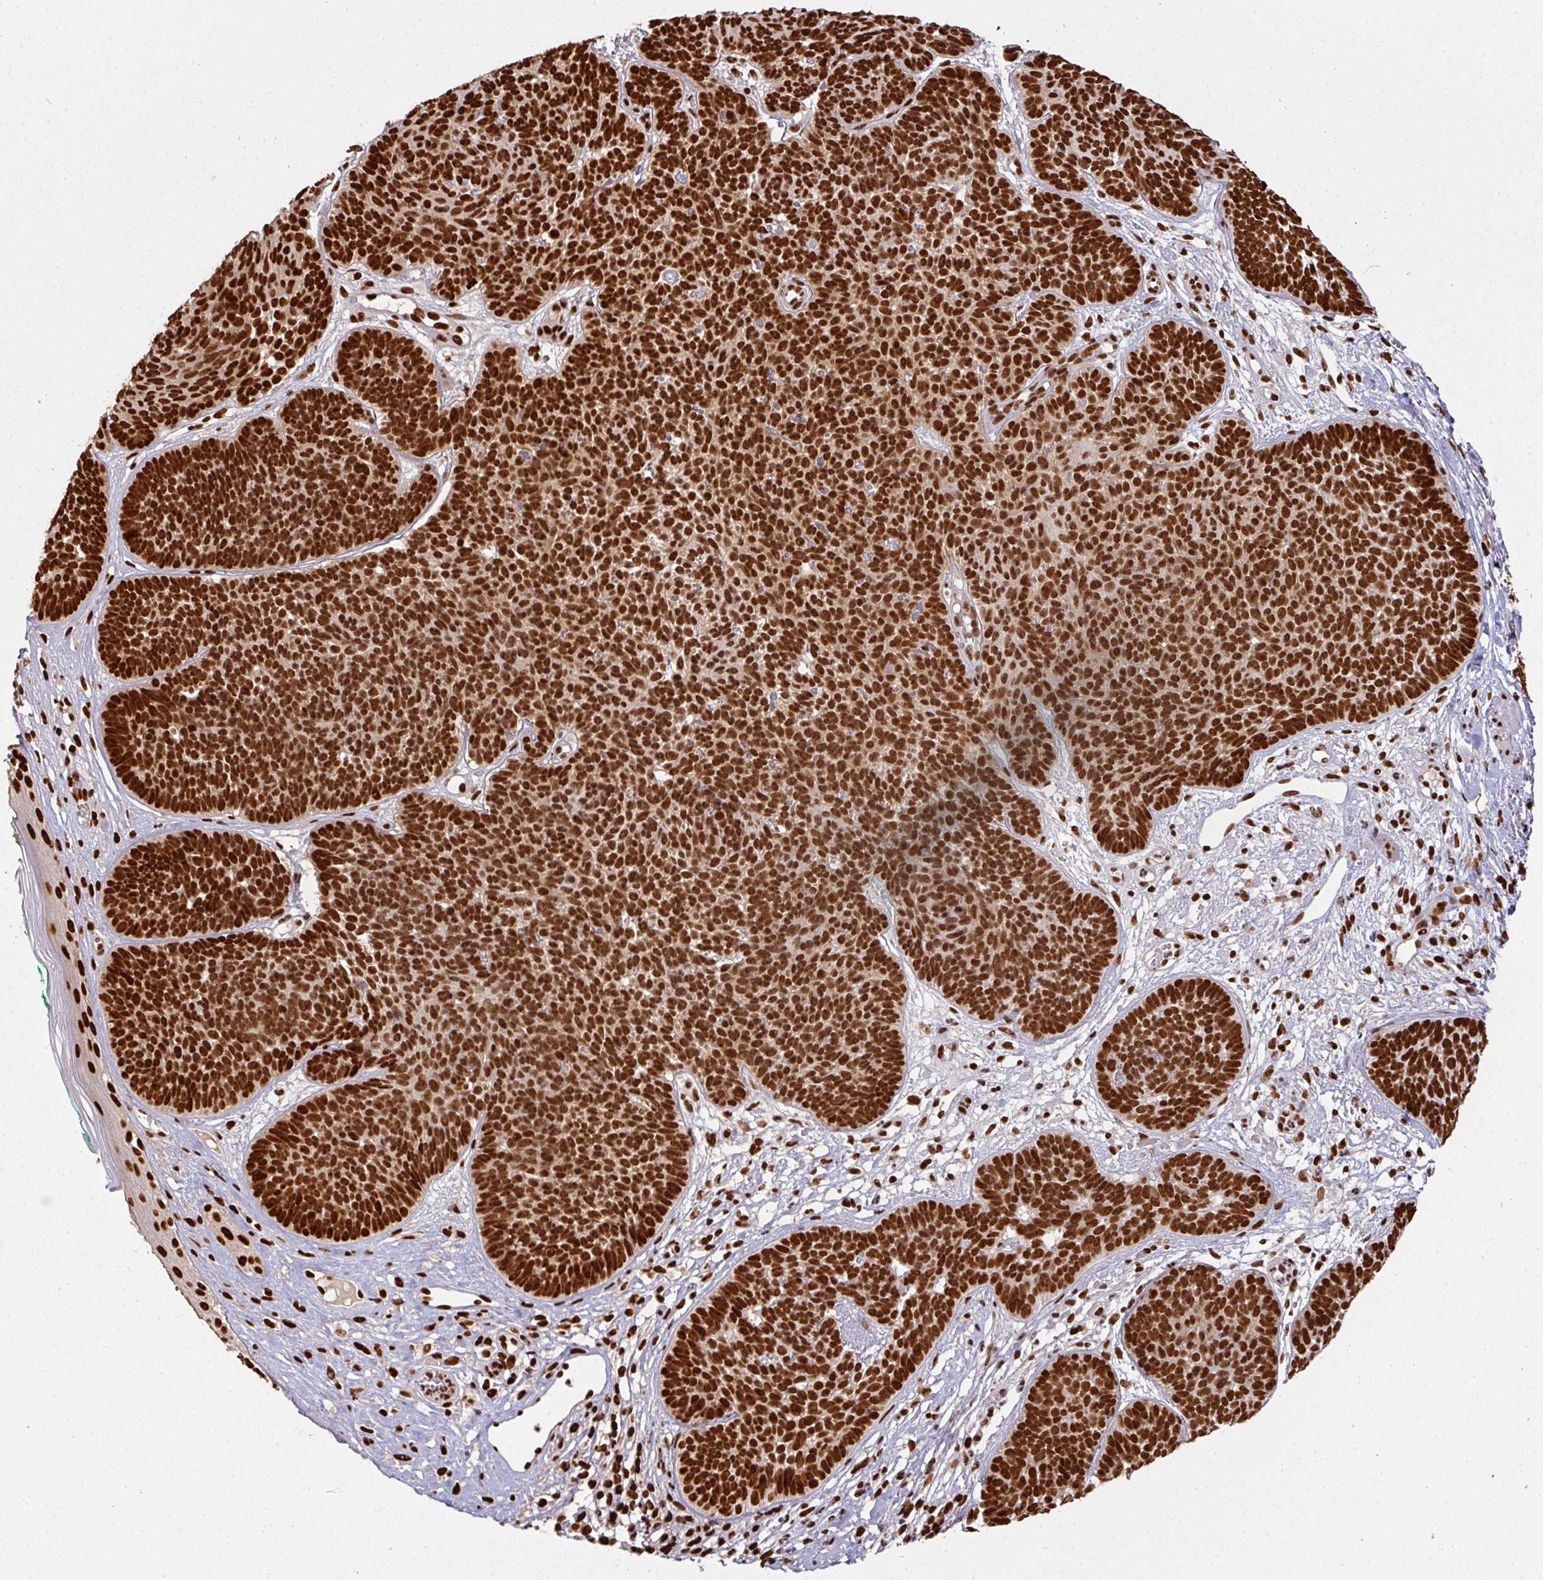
{"staining": {"intensity": "strong", "quantity": ">75%", "location": "nuclear"}, "tissue": "skin cancer", "cell_type": "Tumor cells", "image_type": "cancer", "snomed": [{"axis": "morphology", "description": "Basal cell carcinoma"}, {"axis": "topography", "description": "Skin"}, {"axis": "topography", "description": "Skin of neck"}, {"axis": "topography", "description": "Skin of shoulder"}, {"axis": "topography", "description": "Skin of back"}], "caption": "Strong nuclear positivity for a protein is seen in approximately >75% of tumor cells of basal cell carcinoma (skin) using immunohistochemistry.", "gene": "SIK3", "patient": {"sex": "male", "age": 80}}